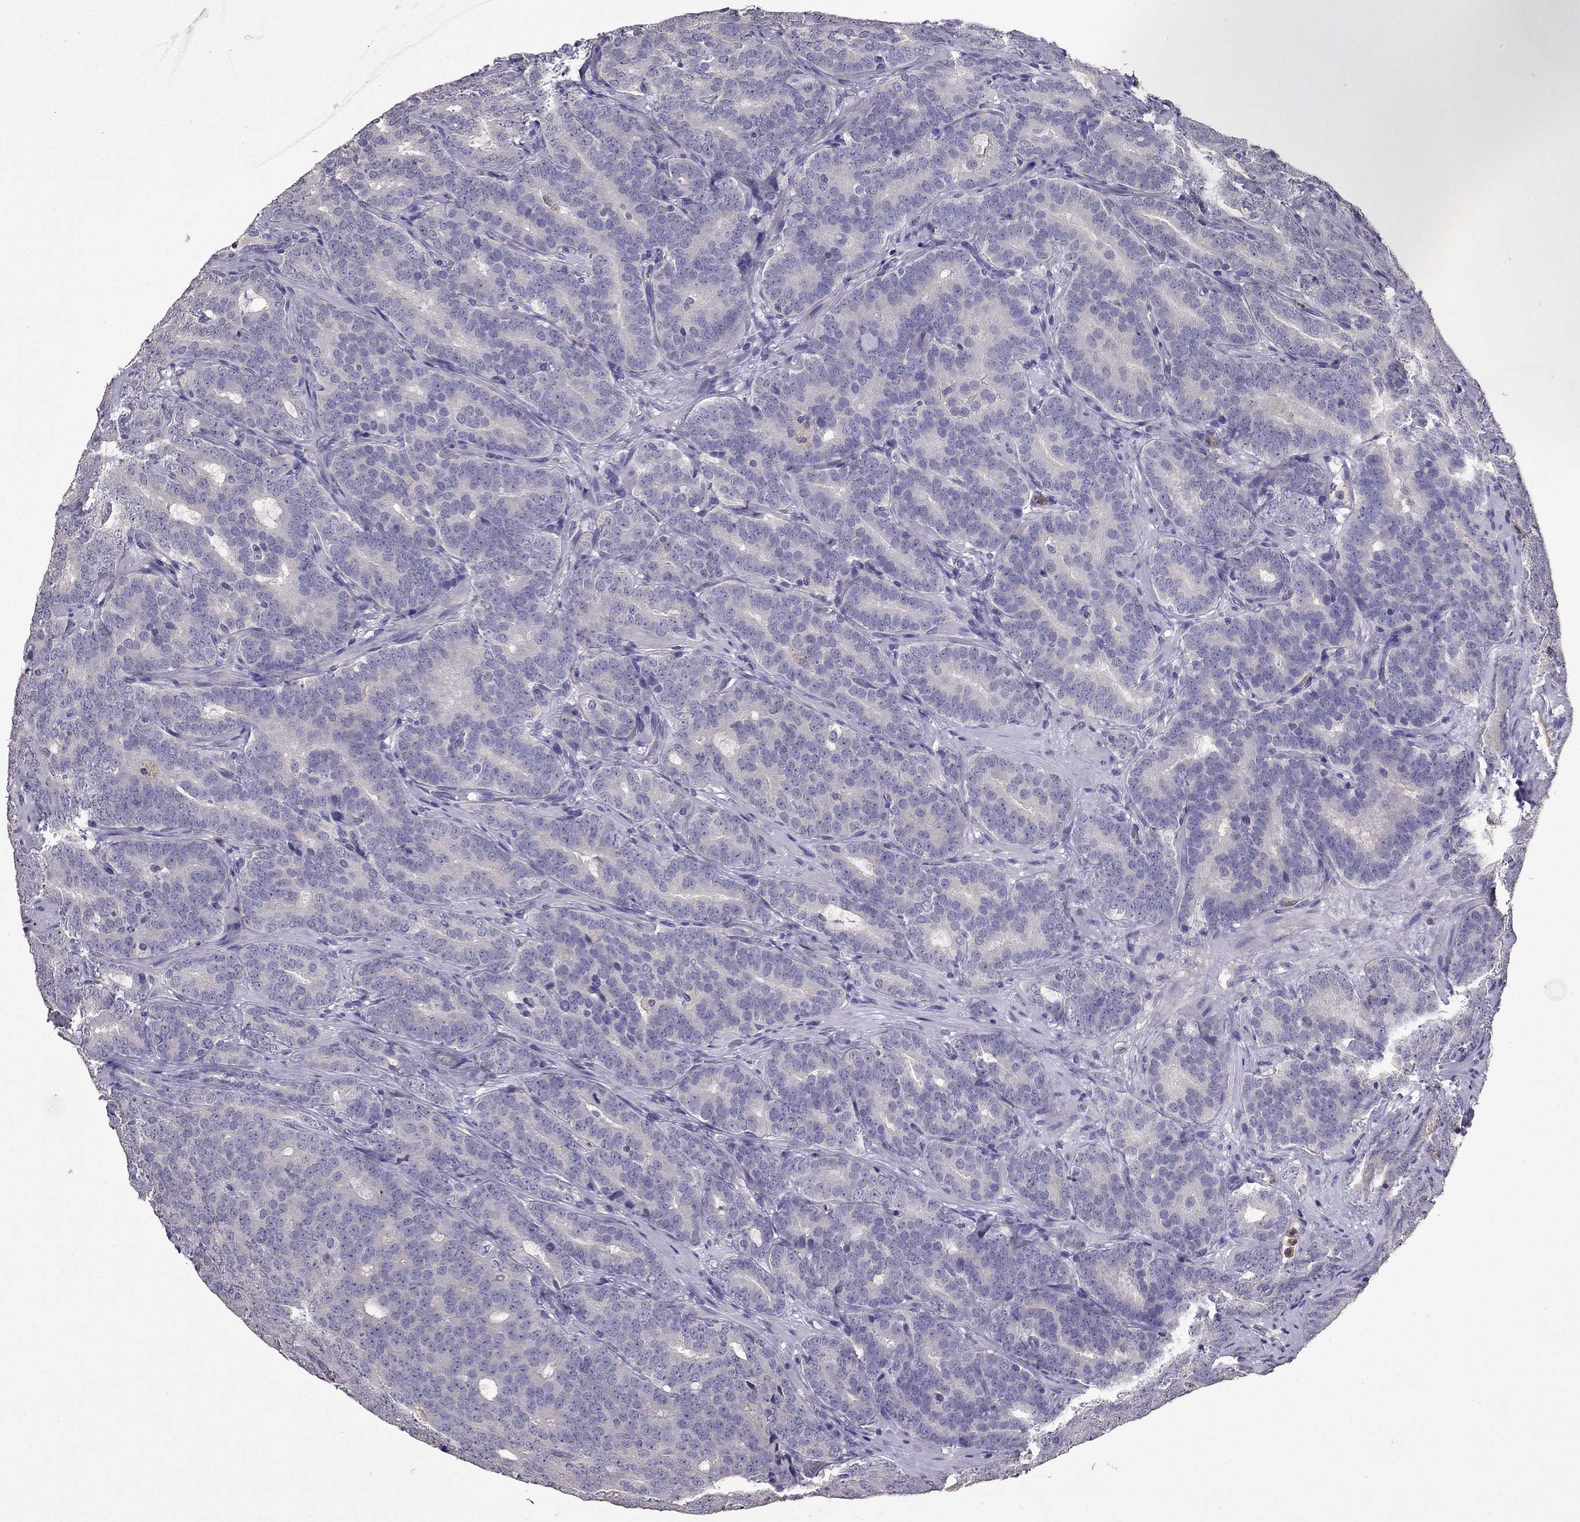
{"staining": {"intensity": "negative", "quantity": "none", "location": "none"}, "tissue": "prostate cancer", "cell_type": "Tumor cells", "image_type": "cancer", "snomed": [{"axis": "morphology", "description": "Adenocarcinoma, NOS"}, {"axis": "topography", "description": "Prostate"}], "caption": "IHC photomicrograph of adenocarcinoma (prostate) stained for a protein (brown), which demonstrates no expression in tumor cells.", "gene": "RFLNB", "patient": {"sex": "male", "age": 71}}